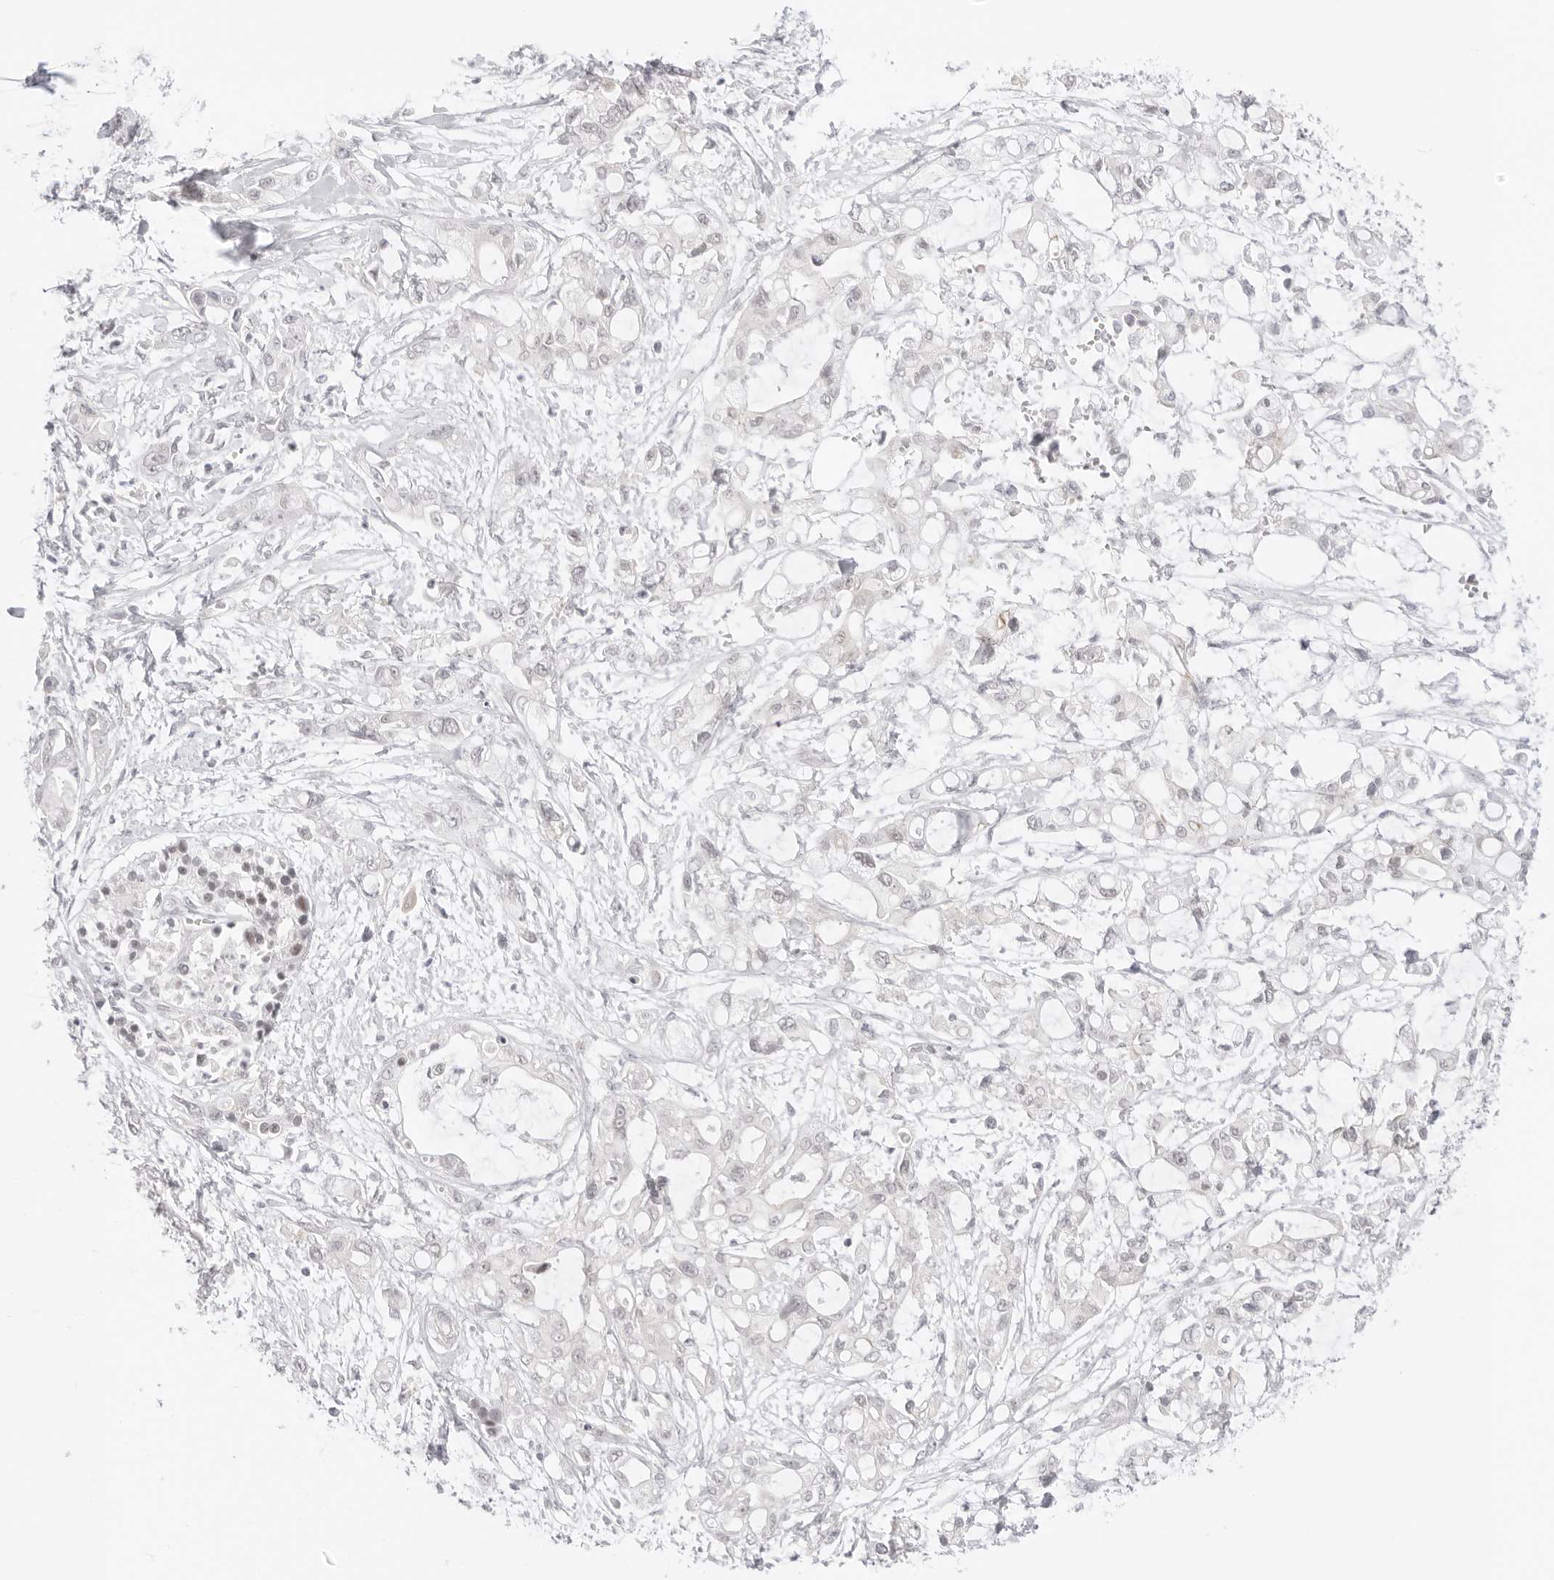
{"staining": {"intensity": "negative", "quantity": "none", "location": "none"}, "tissue": "pancreatic cancer", "cell_type": "Tumor cells", "image_type": "cancer", "snomed": [{"axis": "morphology", "description": "Adenocarcinoma, NOS"}, {"axis": "topography", "description": "Pancreas"}], "caption": "The histopathology image displays no staining of tumor cells in pancreatic cancer (adenocarcinoma).", "gene": "MED18", "patient": {"sex": "male", "age": 68}}